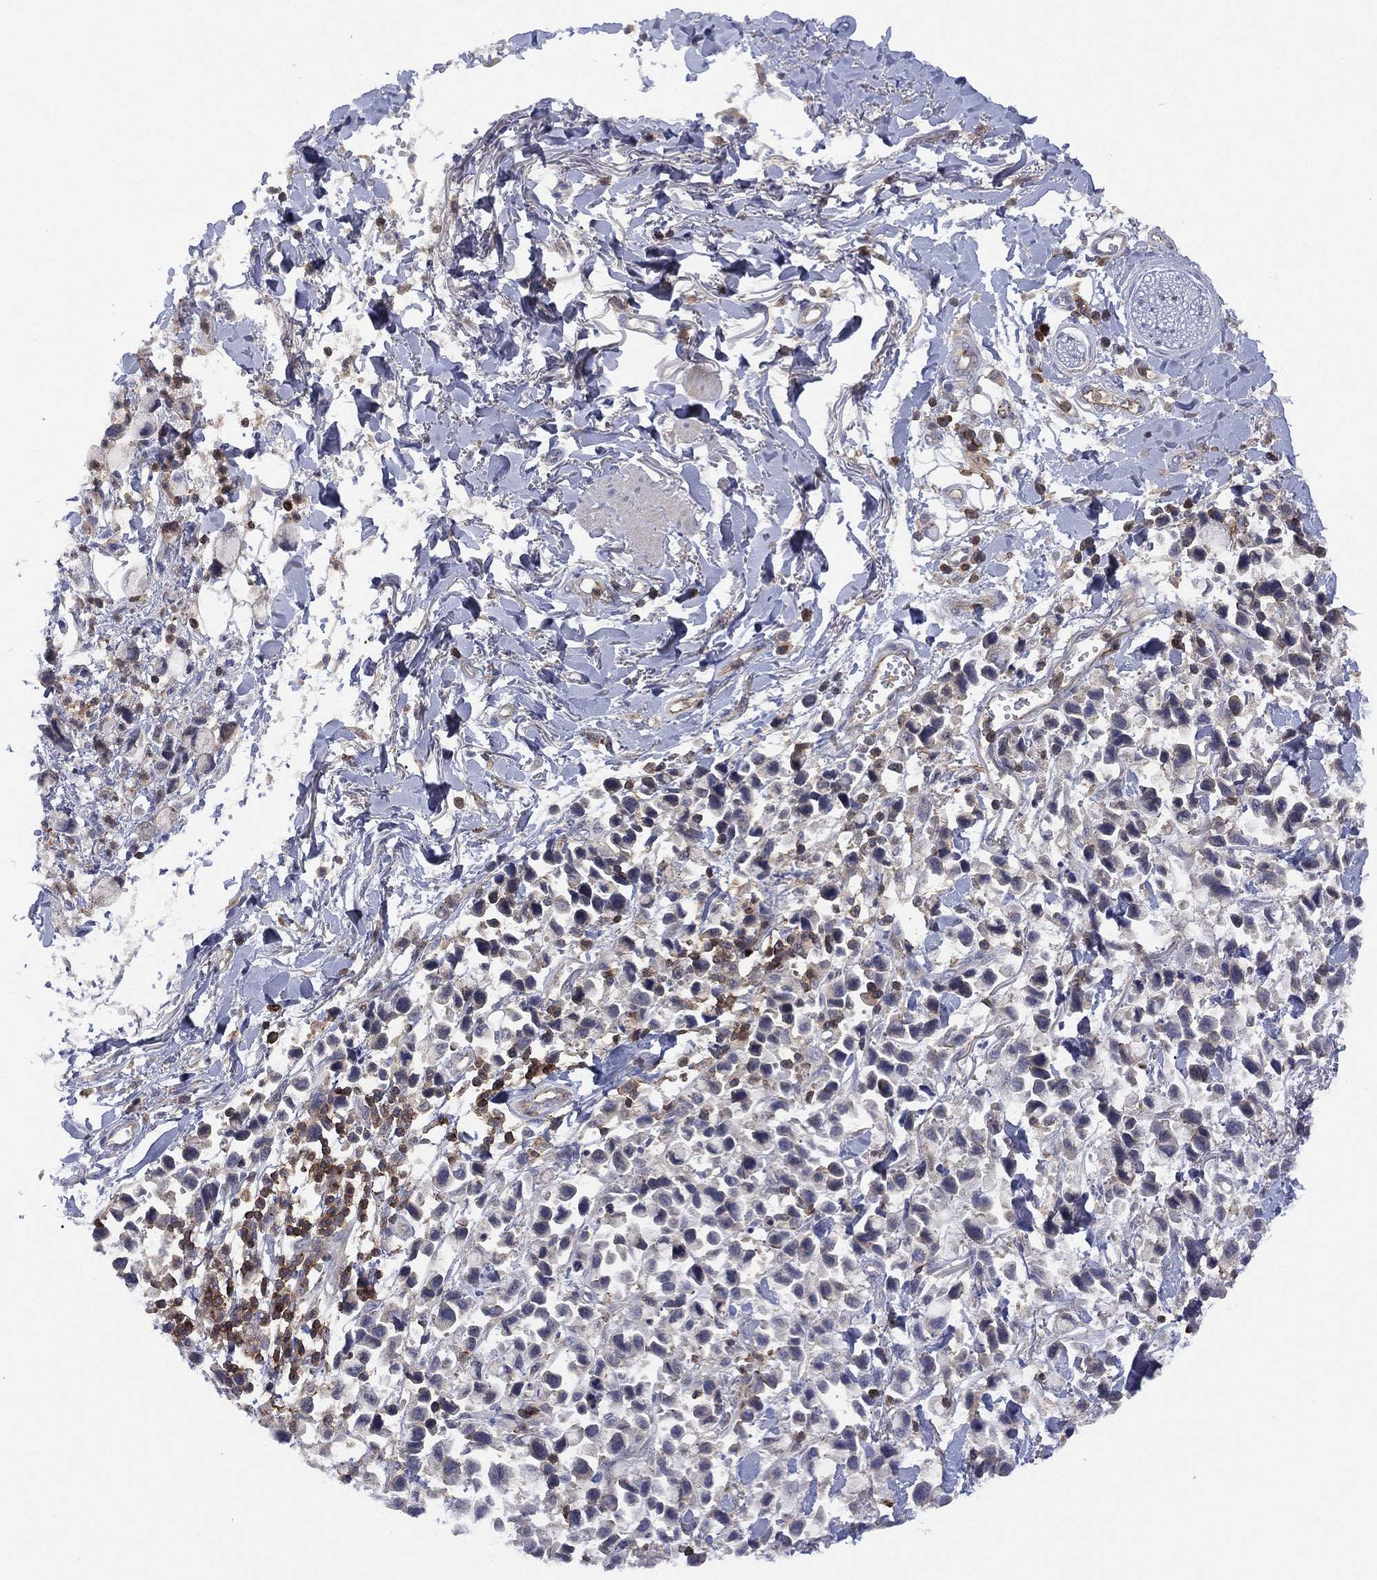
{"staining": {"intensity": "negative", "quantity": "none", "location": "none"}, "tissue": "stomach cancer", "cell_type": "Tumor cells", "image_type": "cancer", "snomed": [{"axis": "morphology", "description": "Adenocarcinoma, NOS"}, {"axis": "topography", "description": "Stomach"}], "caption": "DAB (3,3'-diaminobenzidine) immunohistochemical staining of stomach cancer (adenocarcinoma) shows no significant expression in tumor cells.", "gene": "DOCK8", "patient": {"sex": "female", "age": 81}}